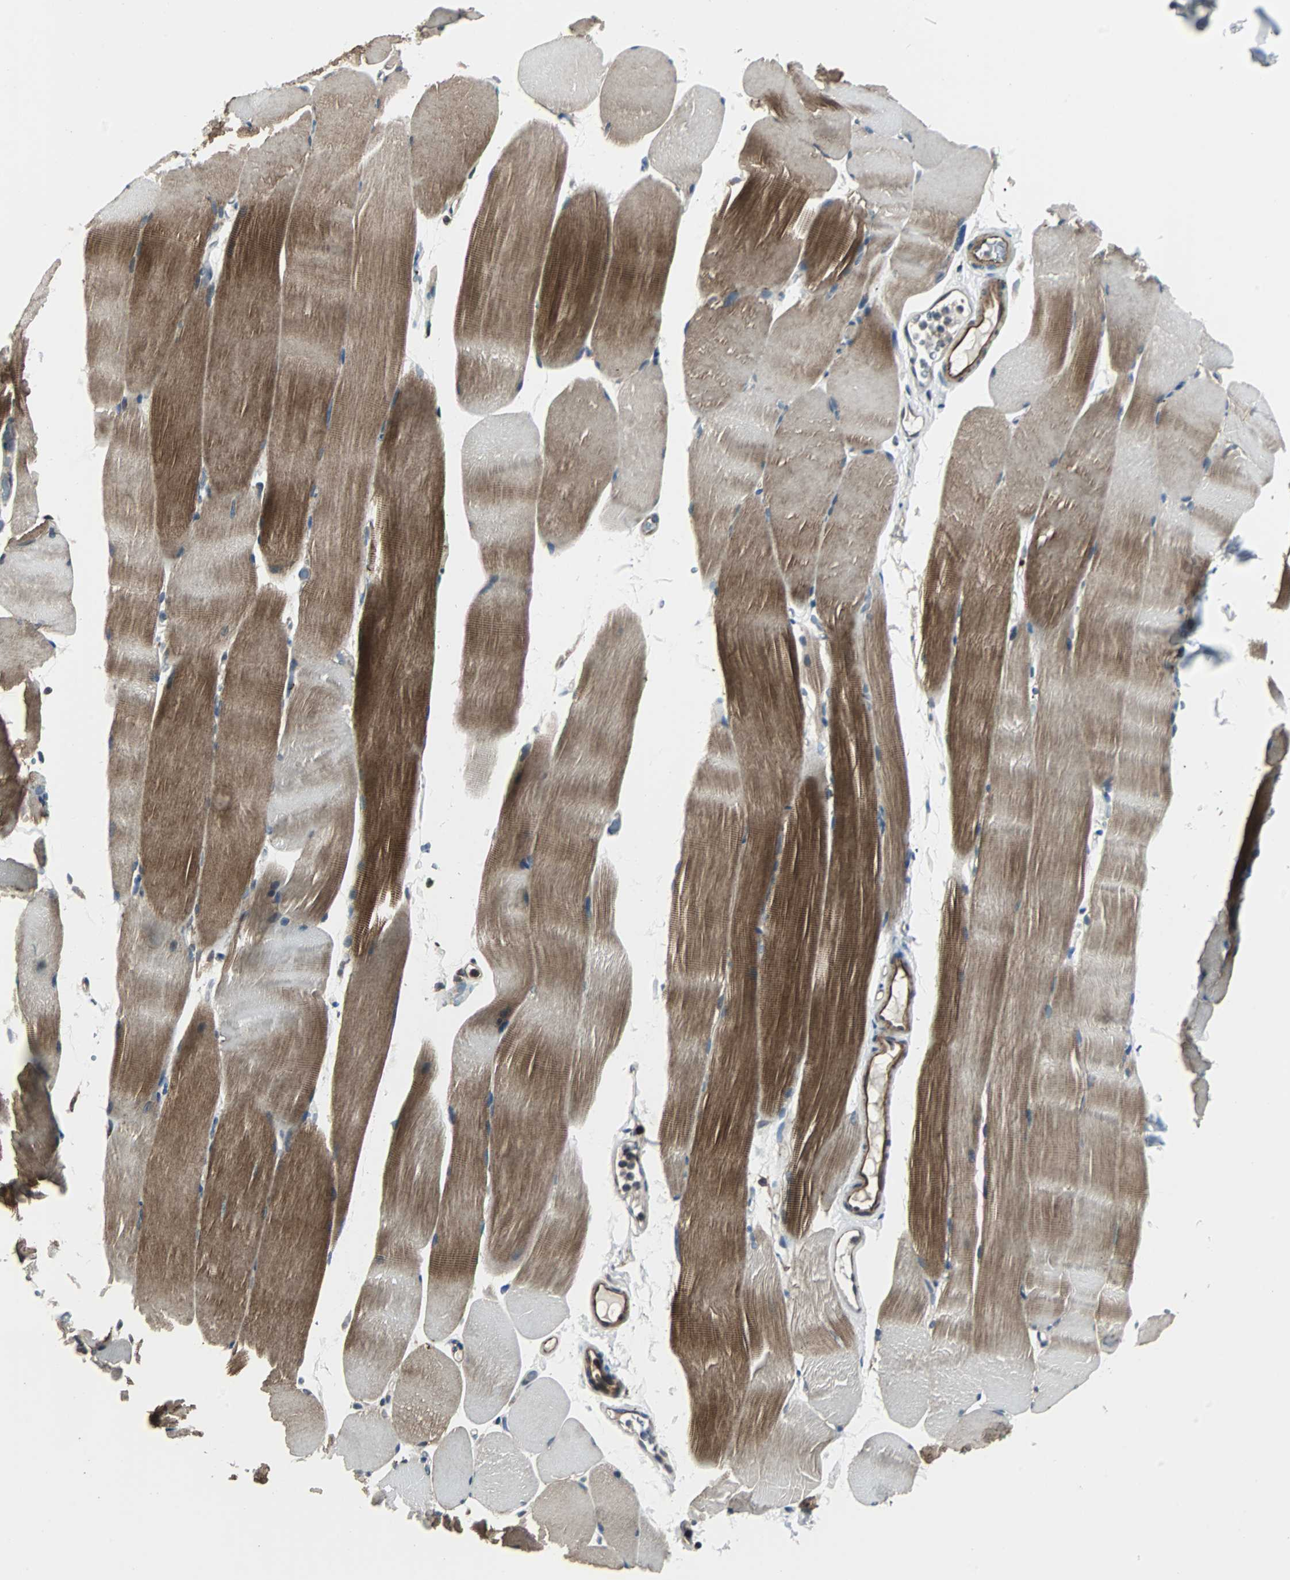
{"staining": {"intensity": "moderate", "quantity": "25%-75%", "location": "cytoplasmic/membranous"}, "tissue": "skeletal muscle", "cell_type": "Myocytes", "image_type": "normal", "snomed": [{"axis": "morphology", "description": "Normal tissue, NOS"}, {"axis": "topography", "description": "Skeletal muscle"}, {"axis": "topography", "description": "Parathyroid gland"}], "caption": "Immunohistochemistry (IHC) staining of benign skeletal muscle, which demonstrates medium levels of moderate cytoplasmic/membranous staining in about 25%-75% of myocytes indicating moderate cytoplasmic/membranous protein positivity. The staining was performed using DAB (brown) for protein detection and nuclei were counterstained in hematoxylin (blue).", "gene": "CHP1", "patient": {"sex": "female", "age": 37}}